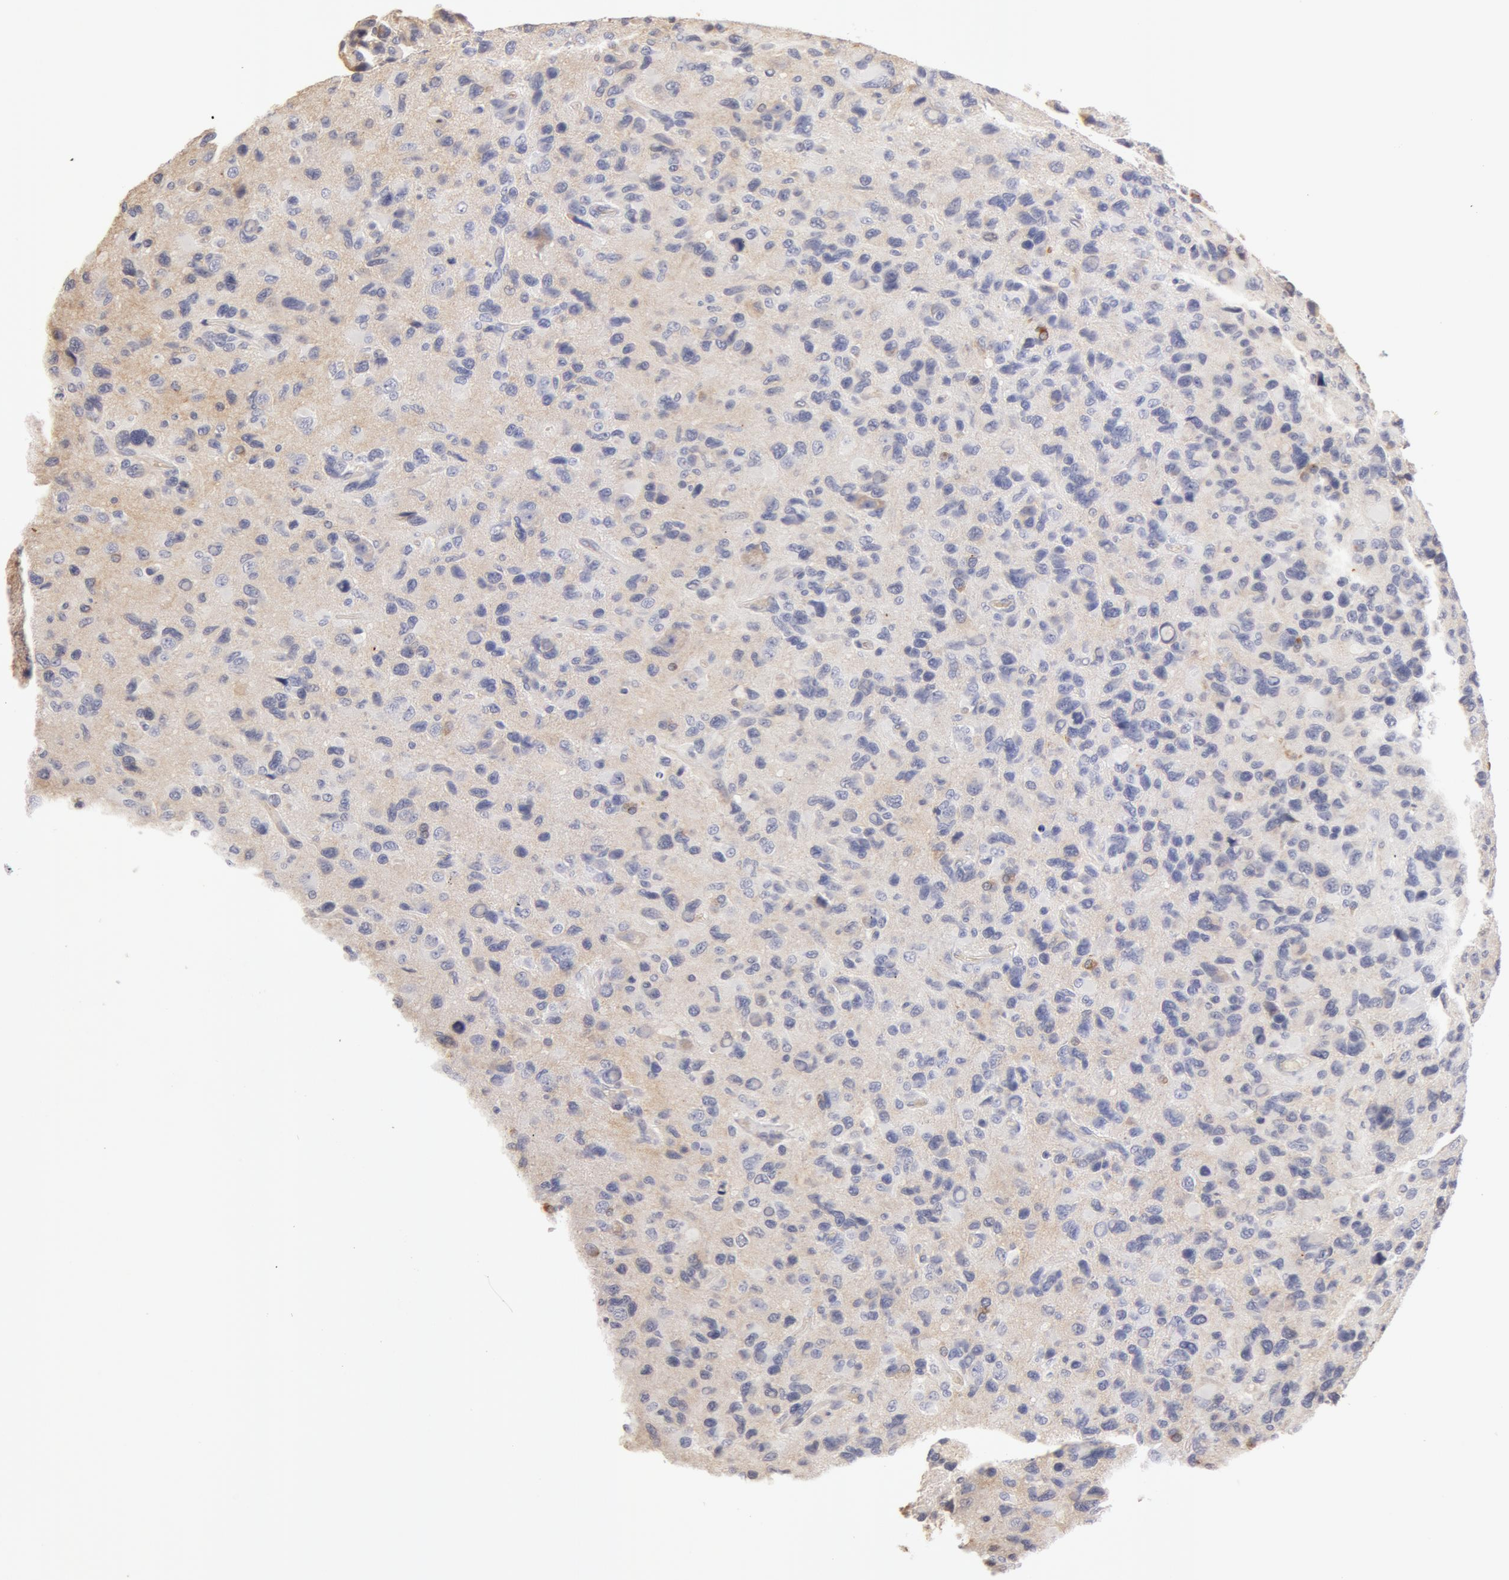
{"staining": {"intensity": "negative", "quantity": "none", "location": "none"}, "tissue": "glioma", "cell_type": "Tumor cells", "image_type": "cancer", "snomed": [{"axis": "morphology", "description": "Glioma, malignant, High grade"}, {"axis": "topography", "description": "Brain"}], "caption": "DAB immunohistochemical staining of human glioma demonstrates no significant expression in tumor cells.", "gene": "TF", "patient": {"sex": "male", "age": 77}}